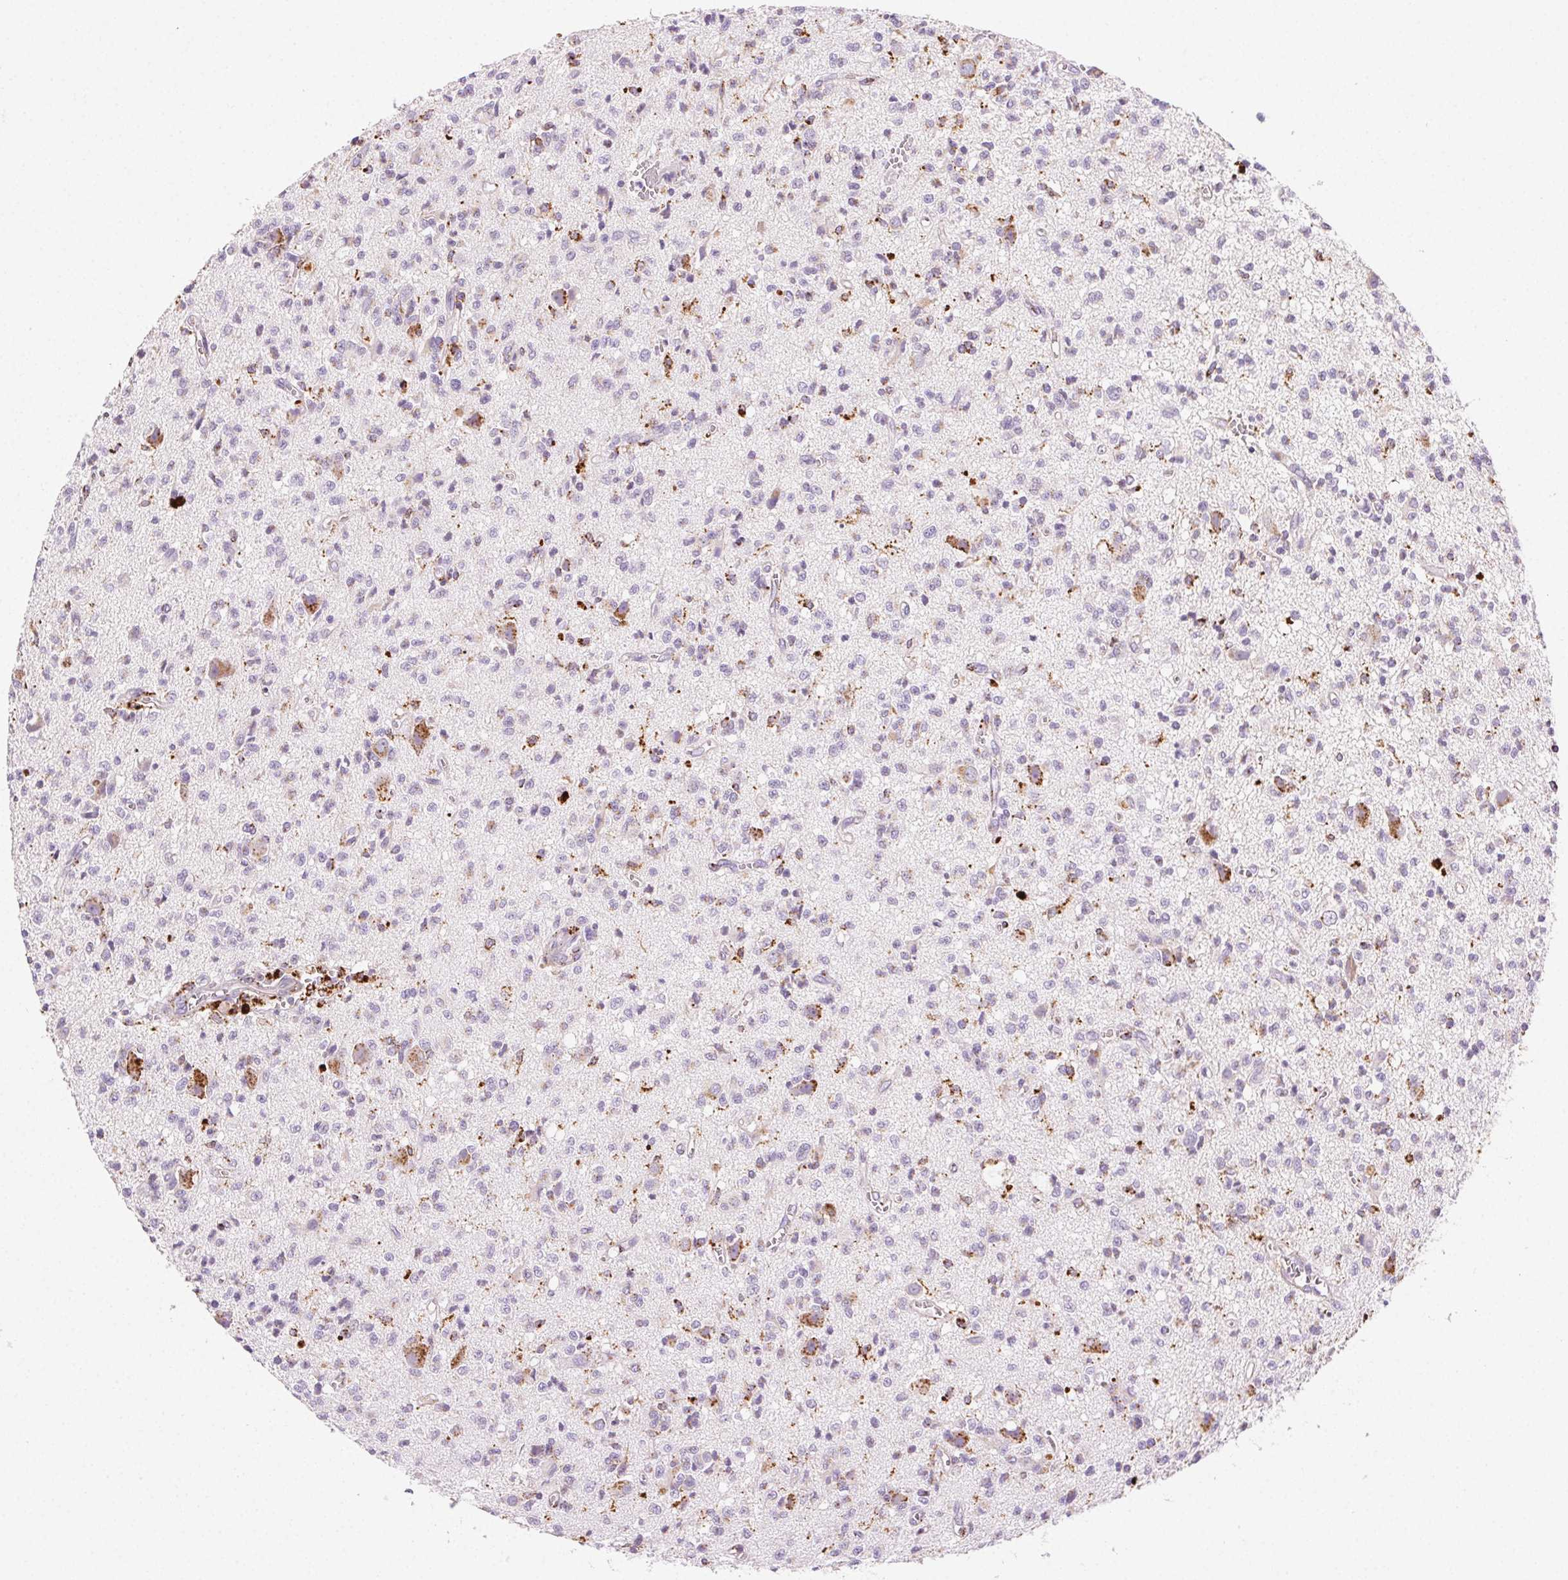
{"staining": {"intensity": "weak", "quantity": "<25%", "location": "cytoplasmic/membranous"}, "tissue": "glioma", "cell_type": "Tumor cells", "image_type": "cancer", "snomed": [{"axis": "morphology", "description": "Glioma, malignant, Low grade"}, {"axis": "topography", "description": "Brain"}], "caption": "Glioma stained for a protein using immunohistochemistry (IHC) demonstrates no expression tumor cells.", "gene": "SCPEP1", "patient": {"sex": "male", "age": 64}}